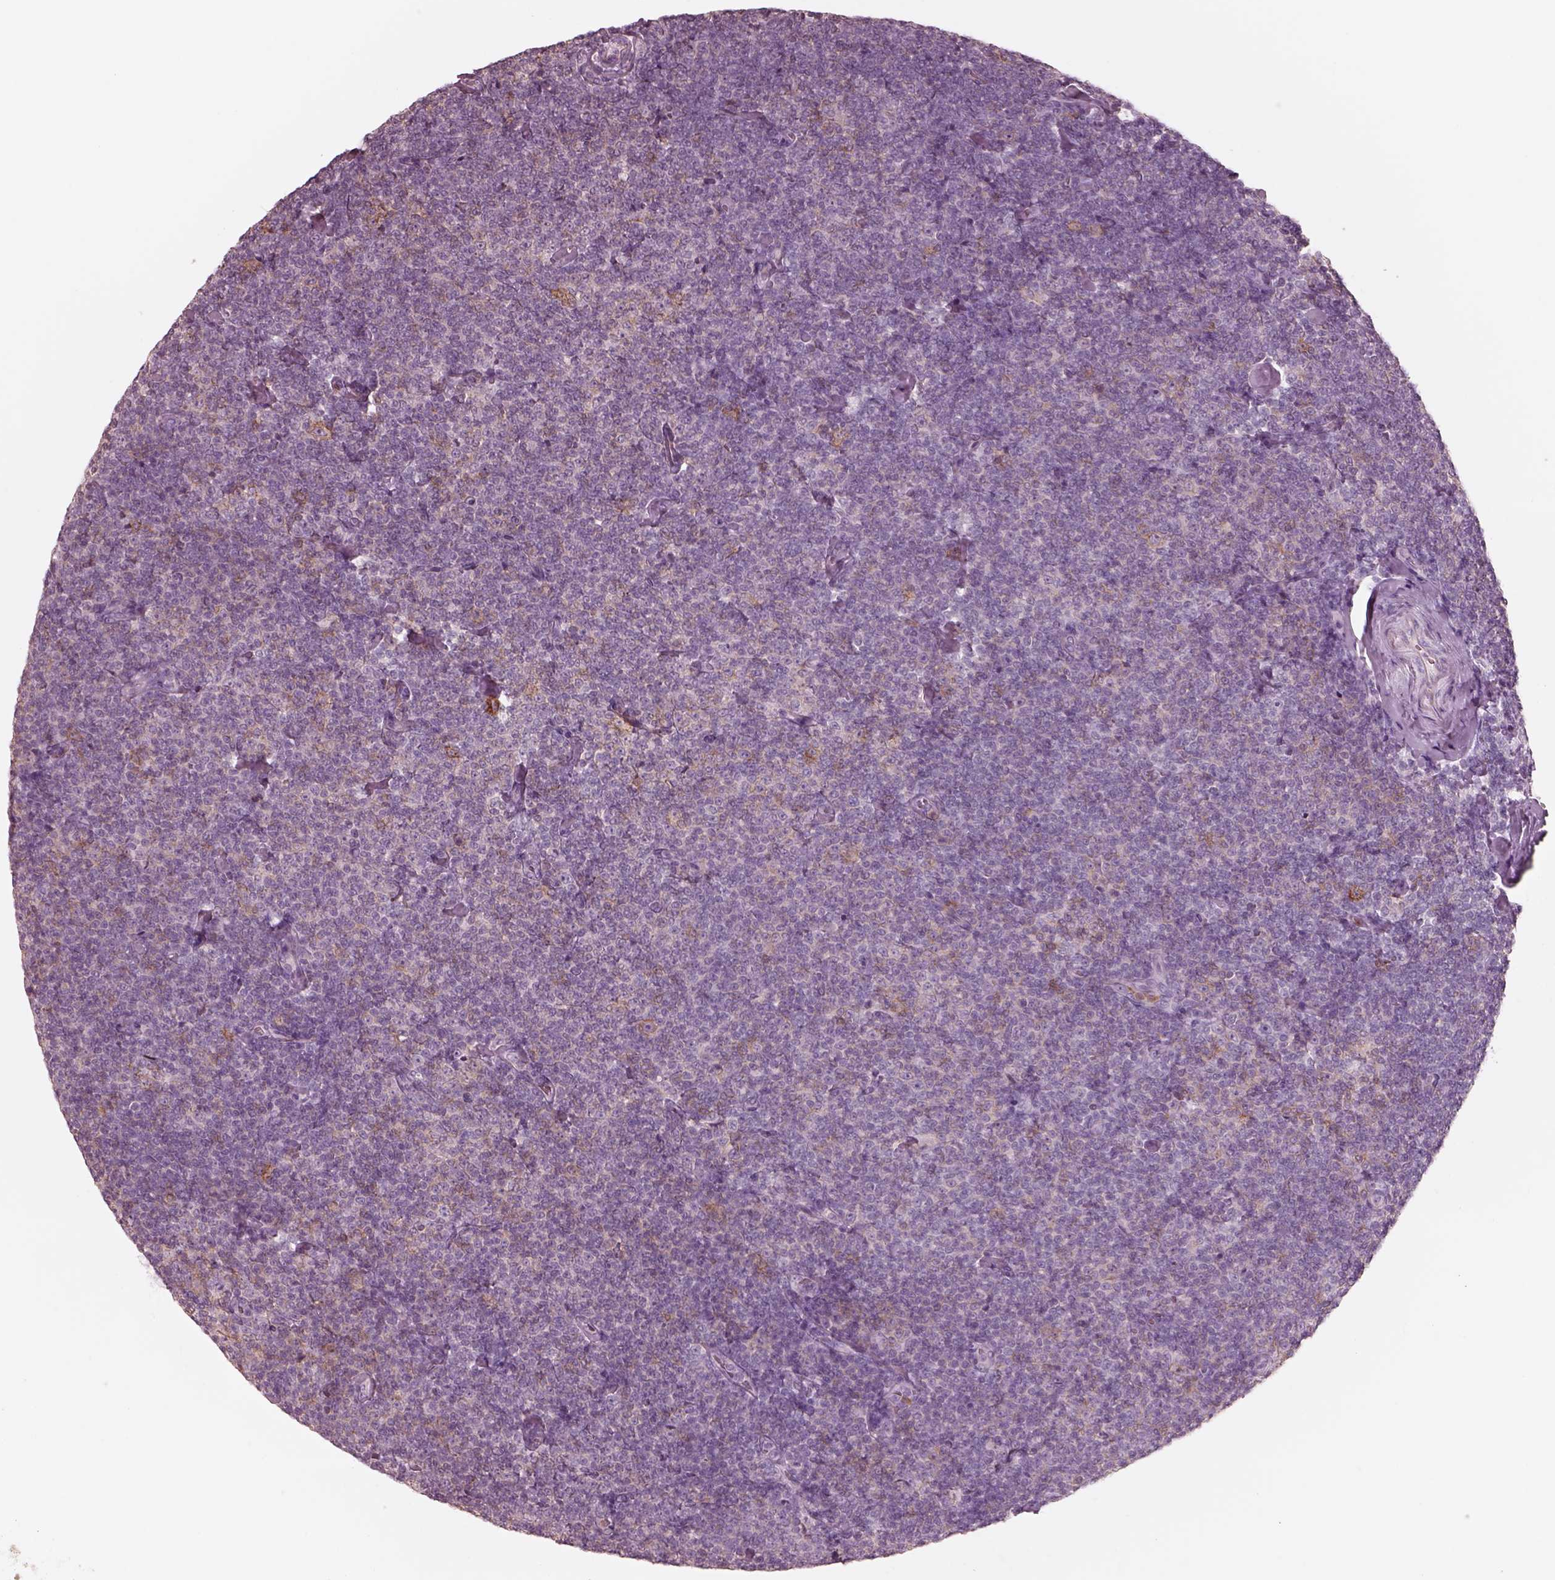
{"staining": {"intensity": "negative", "quantity": "none", "location": "none"}, "tissue": "lymphoma", "cell_type": "Tumor cells", "image_type": "cancer", "snomed": [{"axis": "morphology", "description": "Malignant lymphoma, non-Hodgkin's type, Low grade"}, {"axis": "topography", "description": "Lymph node"}], "caption": "A high-resolution micrograph shows immunohistochemistry staining of malignant lymphoma, non-Hodgkin's type (low-grade), which demonstrates no significant staining in tumor cells.", "gene": "GPRIN1", "patient": {"sex": "male", "age": 81}}